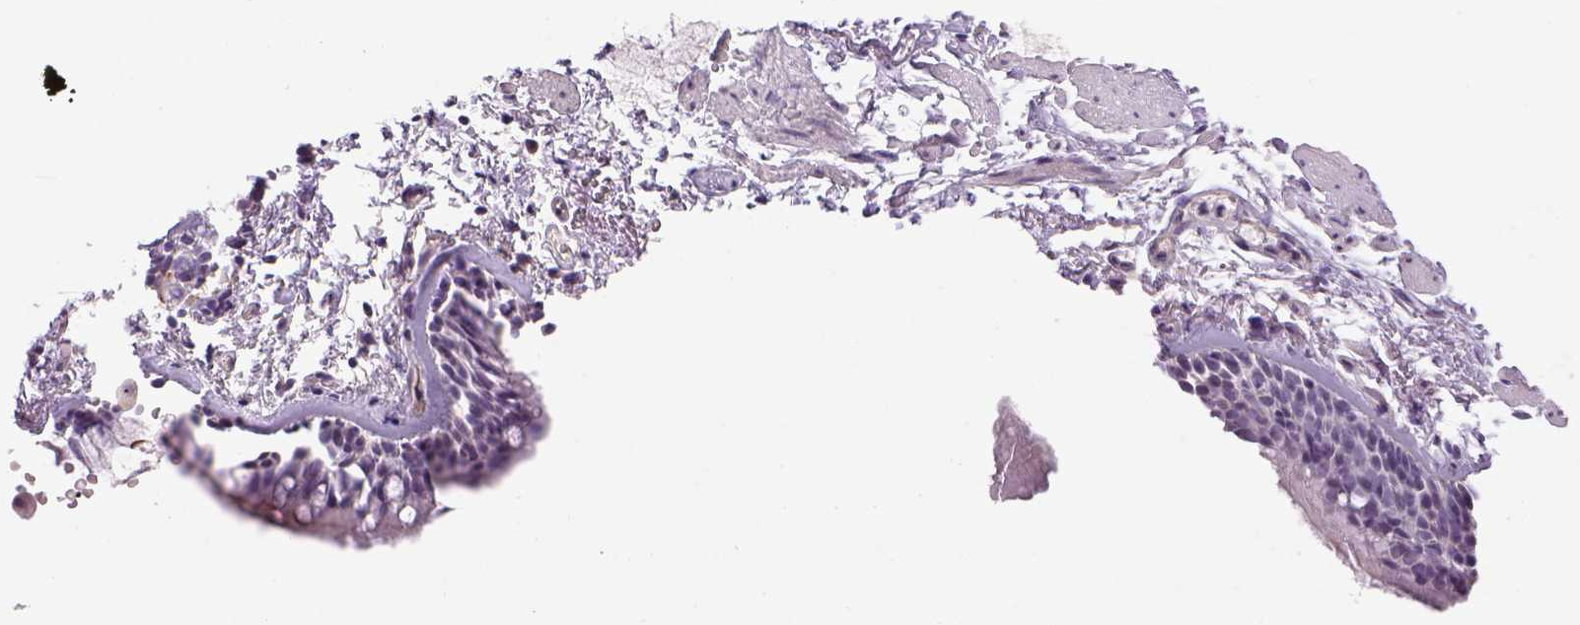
{"staining": {"intensity": "negative", "quantity": "none", "location": "none"}, "tissue": "soft tissue", "cell_type": "Chondrocytes", "image_type": "normal", "snomed": [{"axis": "morphology", "description": "Normal tissue, NOS"}, {"axis": "topography", "description": "Cartilage tissue"}, {"axis": "topography", "description": "Bronchus"}], "caption": "This photomicrograph is of normal soft tissue stained with immunohistochemistry to label a protein in brown with the nuclei are counter-stained blue. There is no positivity in chondrocytes.", "gene": "PRRT1", "patient": {"sex": "female", "age": 79}}